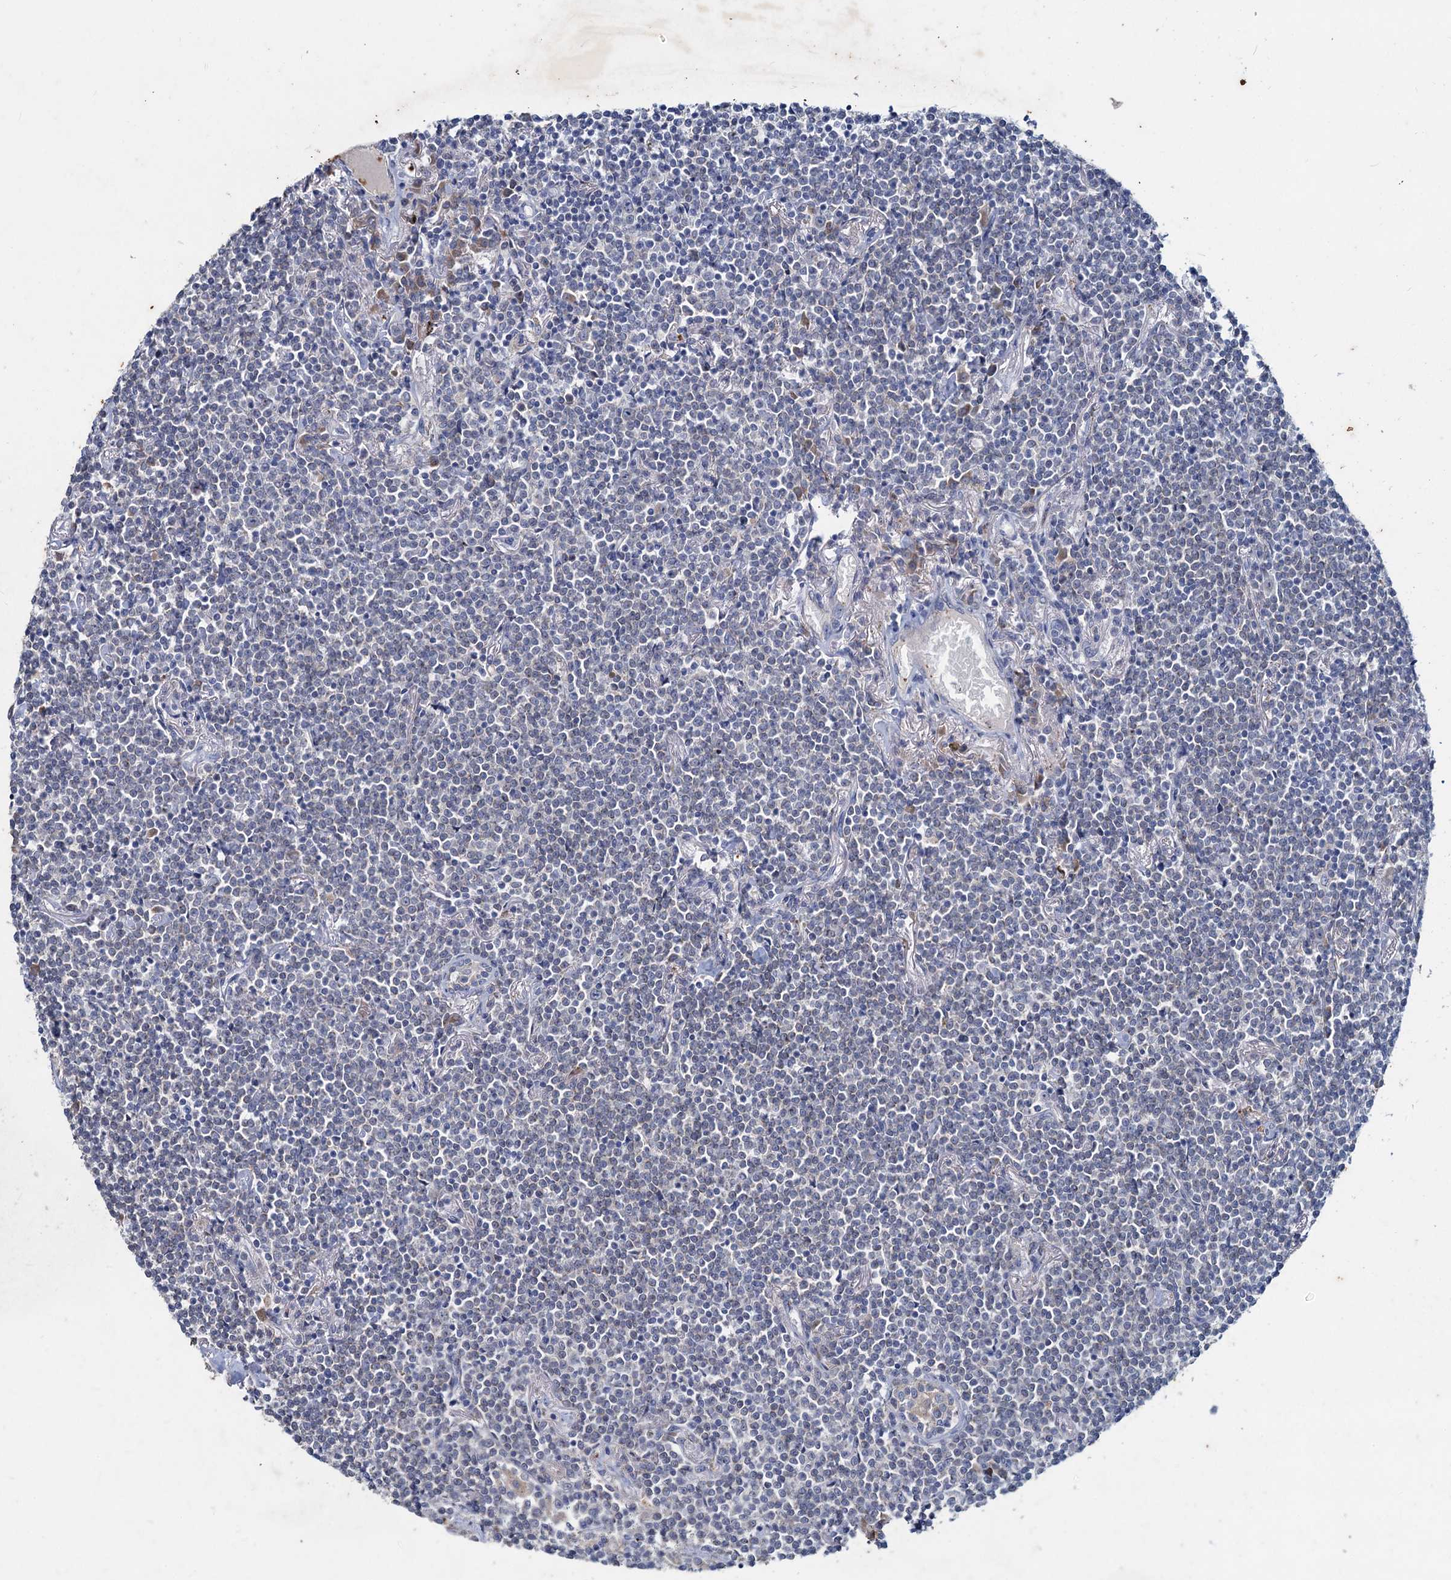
{"staining": {"intensity": "negative", "quantity": "none", "location": "none"}, "tissue": "lymphoma", "cell_type": "Tumor cells", "image_type": "cancer", "snomed": [{"axis": "morphology", "description": "Malignant lymphoma, non-Hodgkin's type, Low grade"}, {"axis": "topography", "description": "Lung"}], "caption": "Human malignant lymphoma, non-Hodgkin's type (low-grade) stained for a protein using IHC reveals no positivity in tumor cells.", "gene": "TMX2", "patient": {"sex": "female", "age": 71}}